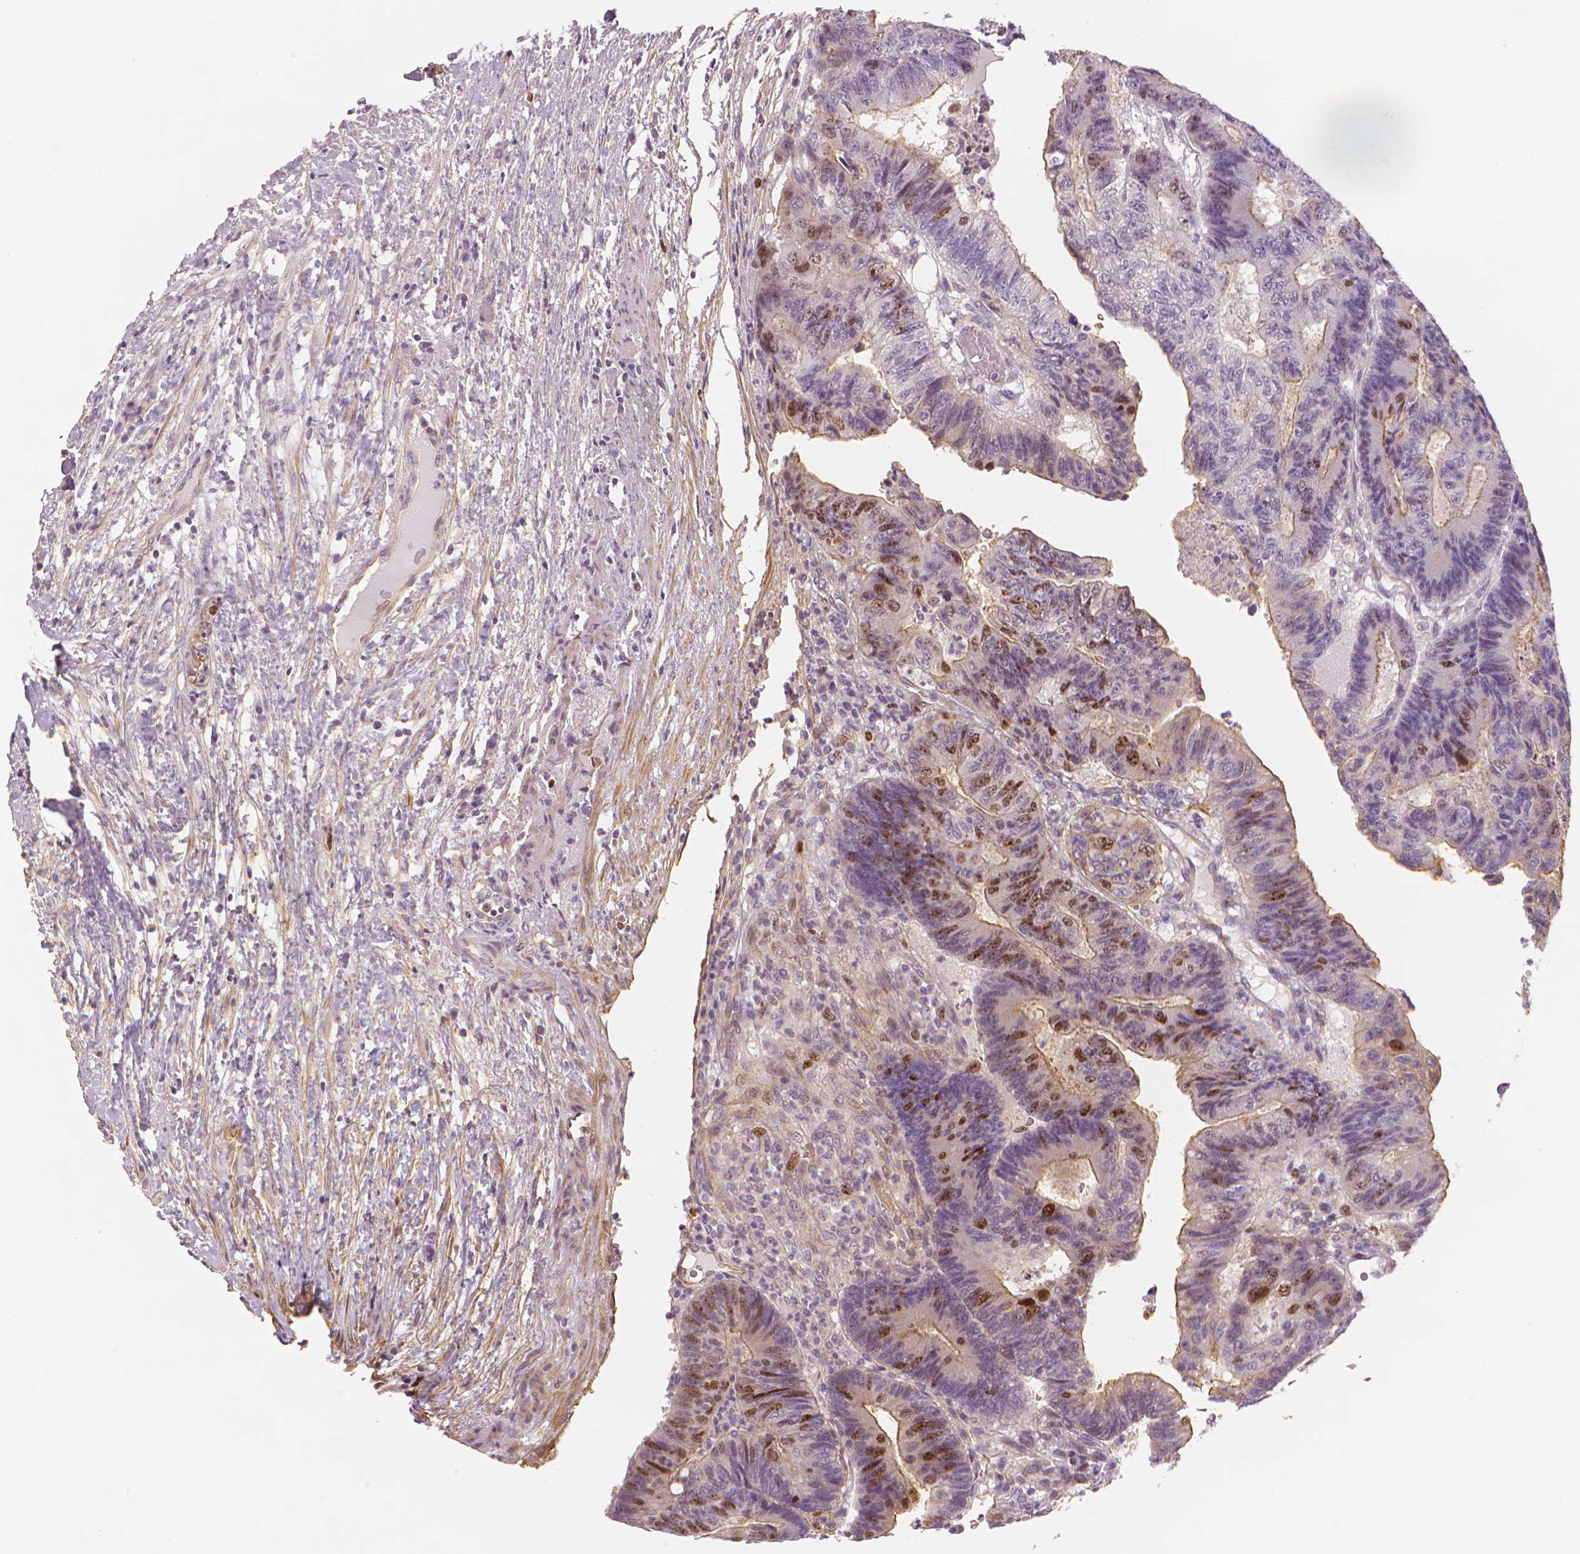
{"staining": {"intensity": "moderate", "quantity": "25%-75%", "location": "cytoplasmic/membranous,nuclear"}, "tissue": "colorectal cancer", "cell_type": "Tumor cells", "image_type": "cancer", "snomed": [{"axis": "morphology", "description": "Adenocarcinoma, NOS"}, {"axis": "topography", "description": "Colon"}], "caption": "Adenocarcinoma (colorectal) tissue demonstrates moderate cytoplasmic/membranous and nuclear staining in about 25%-75% of tumor cells The protein of interest is shown in brown color, while the nuclei are stained blue.", "gene": "MKI67", "patient": {"sex": "female", "age": 48}}